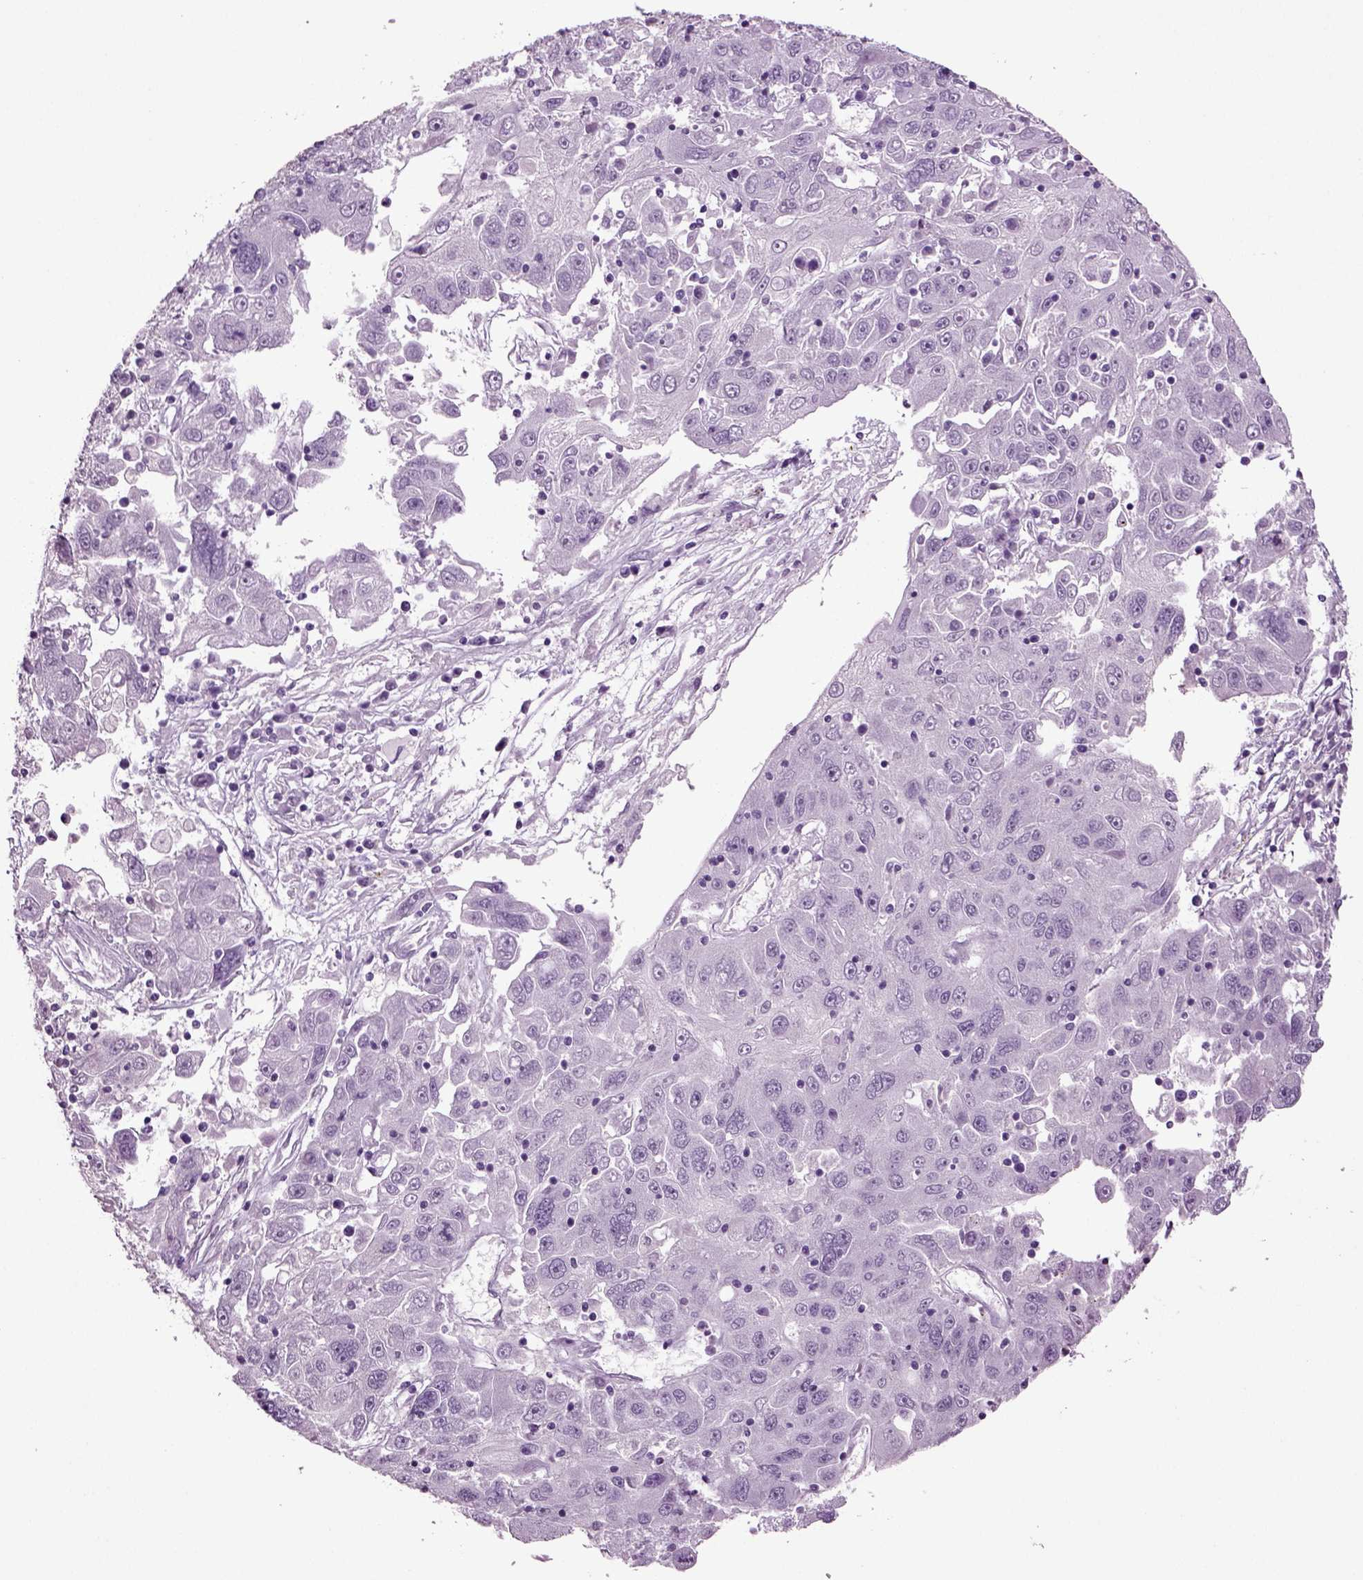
{"staining": {"intensity": "negative", "quantity": "none", "location": "none"}, "tissue": "stomach cancer", "cell_type": "Tumor cells", "image_type": "cancer", "snomed": [{"axis": "morphology", "description": "Adenocarcinoma, NOS"}, {"axis": "topography", "description": "Stomach"}], "caption": "The photomicrograph displays no staining of tumor cells in stomach adenocarcinoma.", "gene": "SLC17A6", "patient": {"sex": "male", "age": 56}}